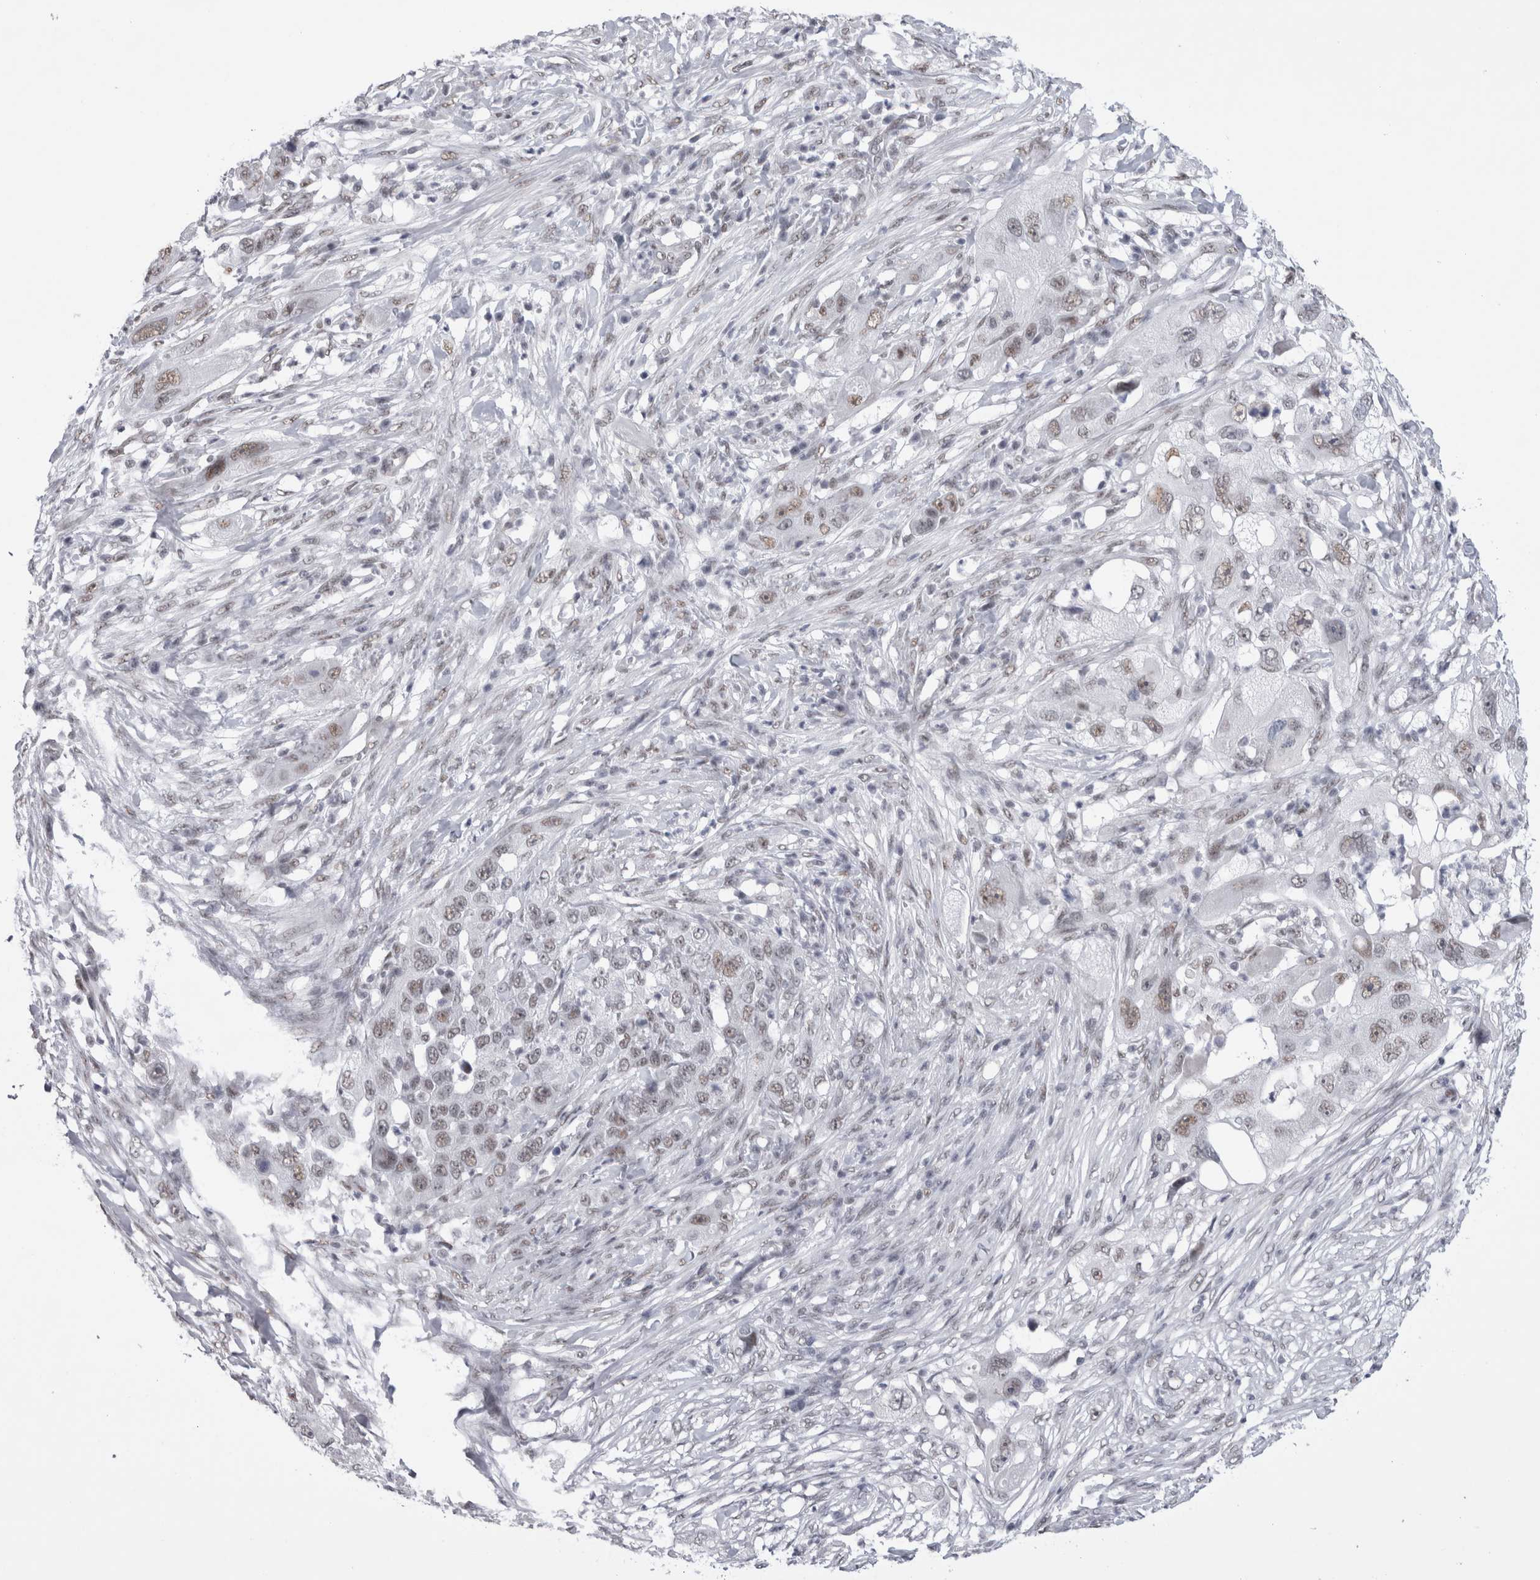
{"staining": {"intensity": "weak", "quantity": "<25%", "location": "nuclear"}, "tissue": "pancreatic cancer", "cell_type": "Tumor cells", "image_type": "cancer", "snomed": [{"axis": "morphology", "description": "Adenocarcinoma, NOS"}, {"axis": "topography", "description": "Pancreas"}], "caption": "The image shows no significant staining in tumor cells of pancreatic cancer.", "gene": "API5", "patient": {"sex": "female", "age": 78}}